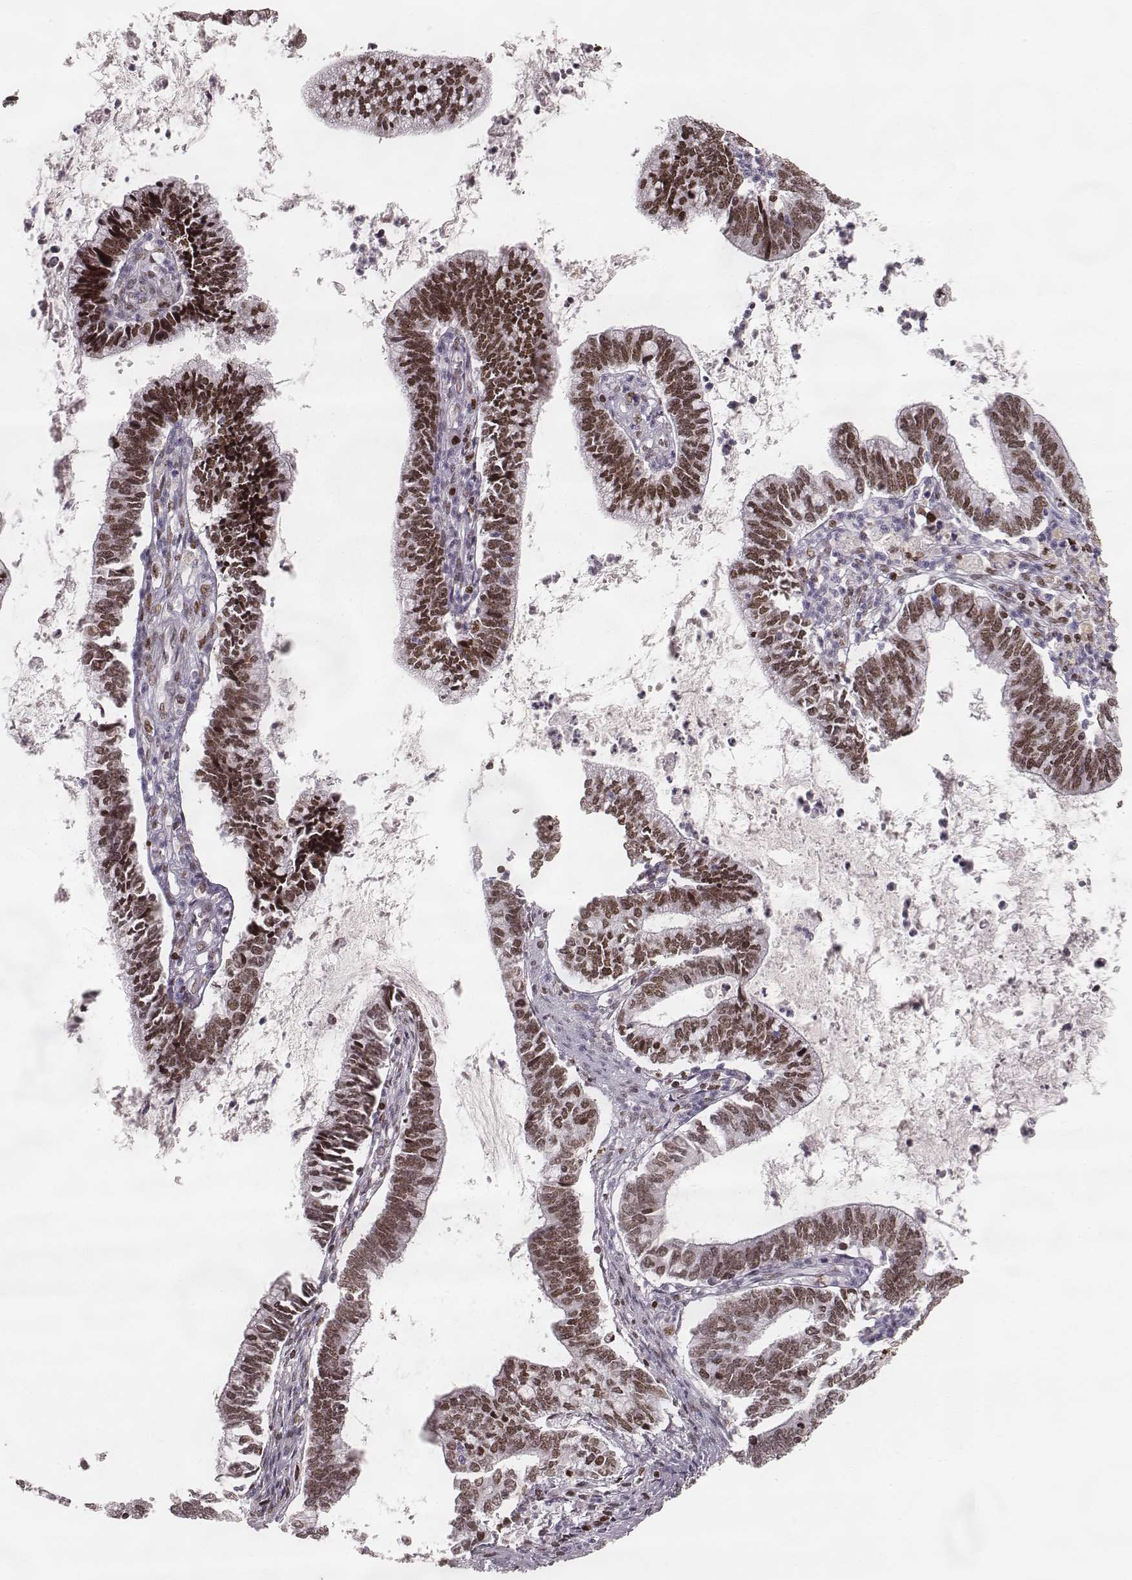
{"staining": {"intensity": "strong", "quantity": ">75%", "location": "nuclear"}, "tissue": "cervical cancer", "cell_type": "Tumor cells", "image_type": "cancer", "snomed": [{"axis": "morphology", "description": "Adenocarcinoma, NOS"}, {"axis": "topography", "description": "Cervix"}], "caption": "Brown immunohistochemical staining in human cervical cancer reveals strong nuclear staining in approximately >75% of tumor cells.", "gene": "PARP1", "patient": {"sex": "female", "age": 42}}